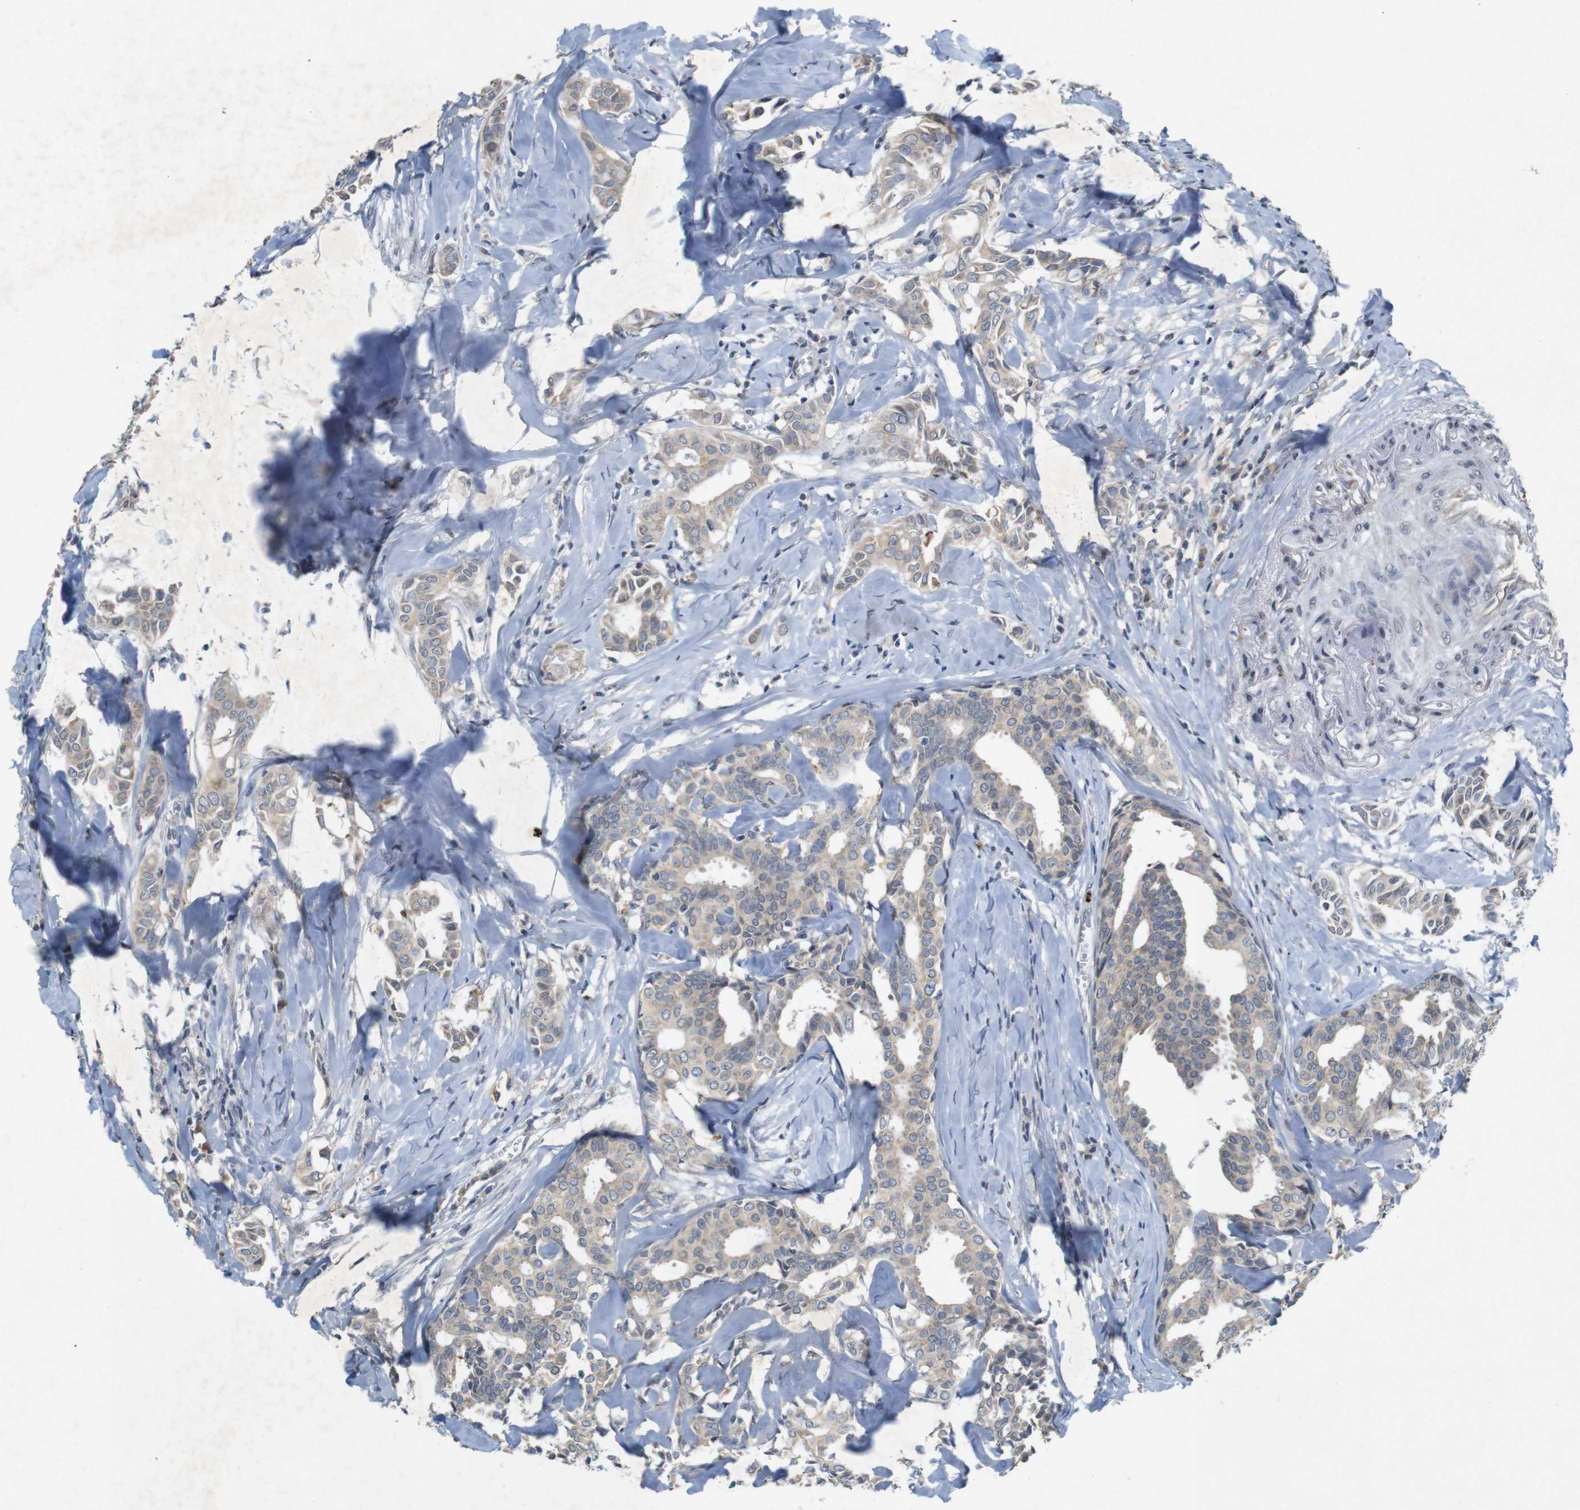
{"staining": {"intensity": "weak", "quantity": ">75%", "location": "cytoplasmic/membranous"}, "tissue": "head and neck cancer", "cell_type": "Tumor cells", "image_type": "cancer", "snomed": [{"axis": "morphology", "description": "Adenocarcinoma, NOS"}, {"axis": "topography", "description": "Salivary gland"}, {"axis": "topography", "description": "Head-Neck"}], "caption": "Immunohistochemical staining of adenocarcinoma (head and neck) shows weak cytoplasmic/membranous protein staining in about >75% of tumor cells.", "gene": "TSPAN14", "patient": {"sex": "female", "age": 59}}